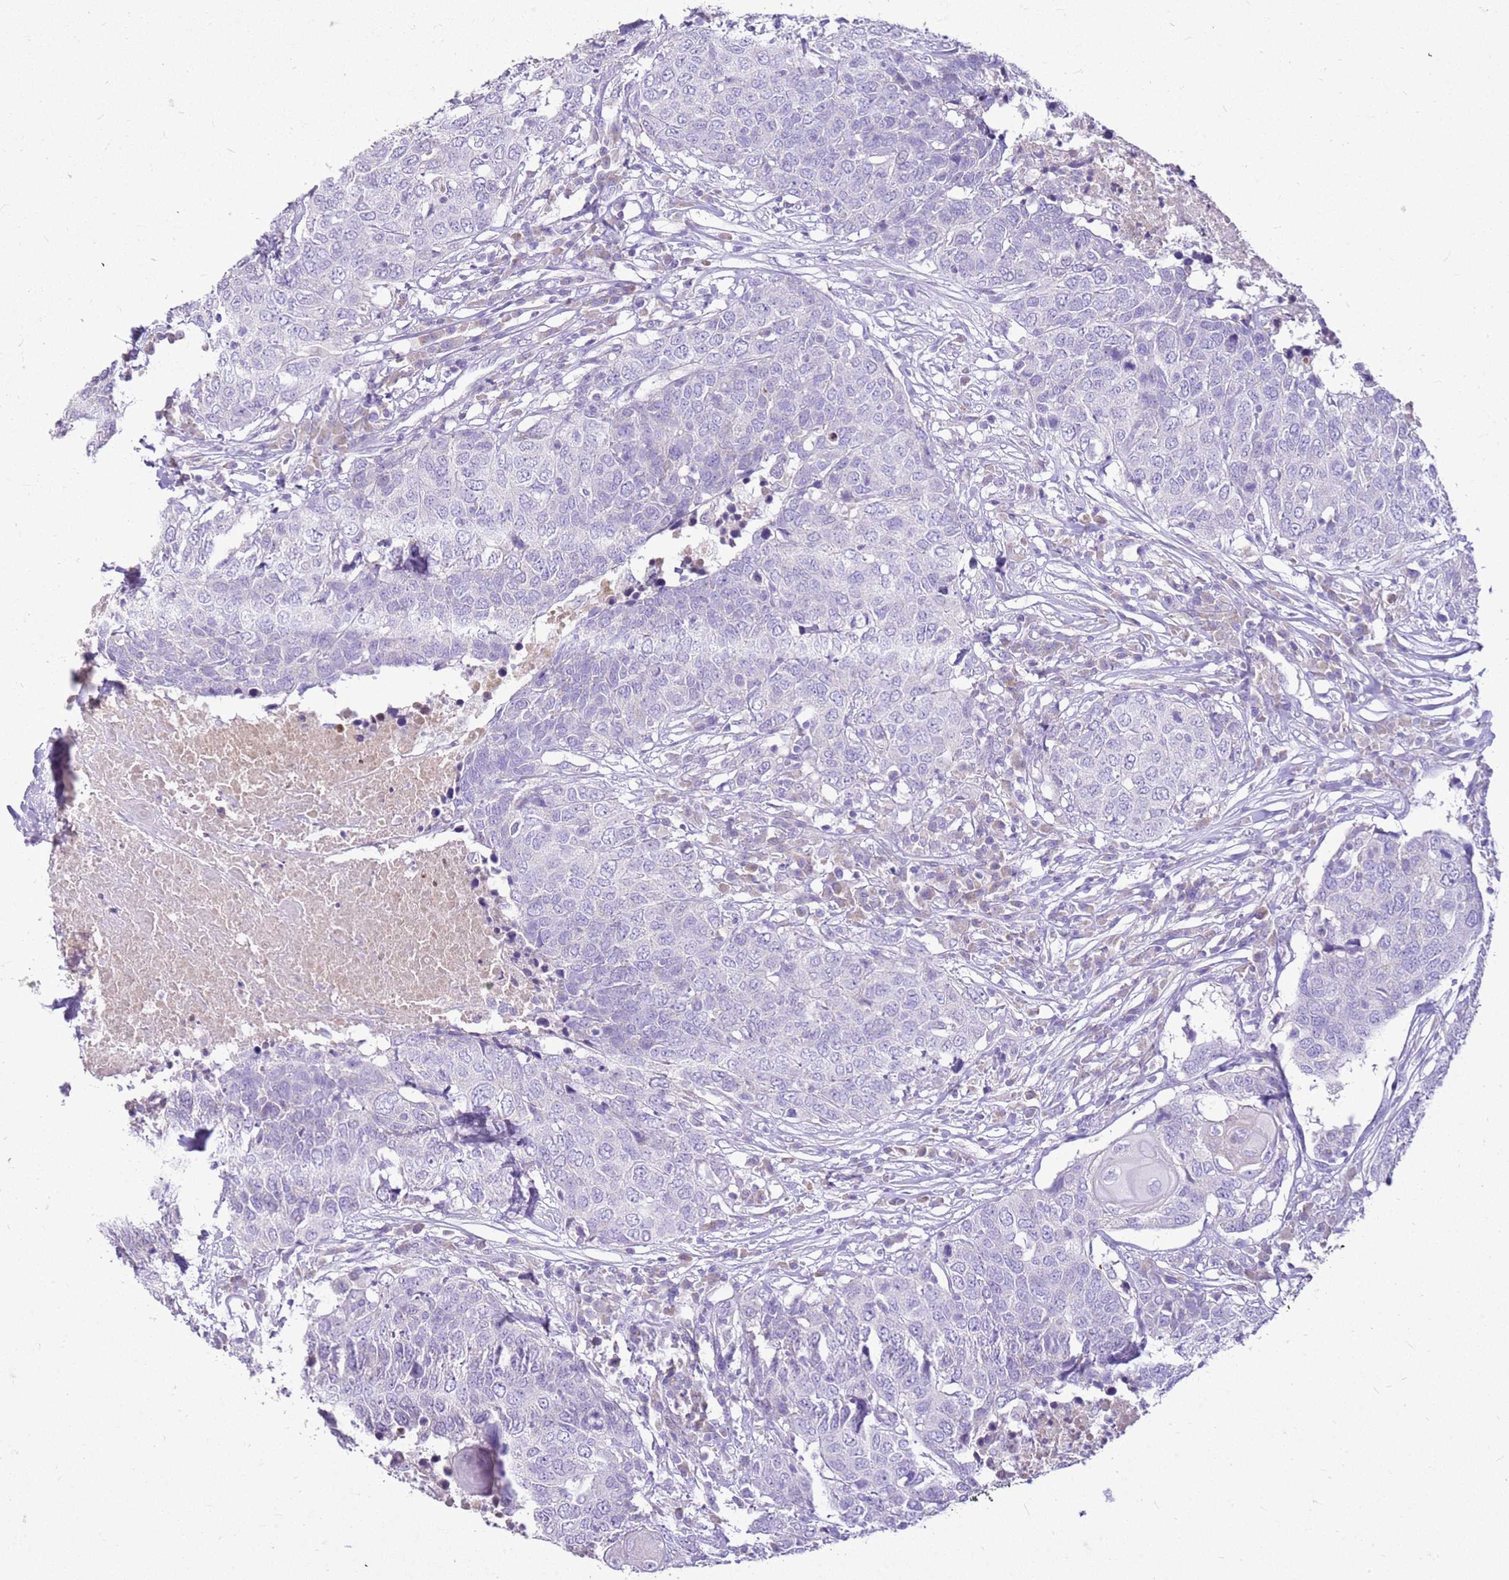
{"staining": {"intensity": "negative", "quantity": "none", "location": "none"}, "tissue": "head and neck cancer", "cell_type": "Tumor cells", "image_type": "cancer", "snomed": [{"axis": "morphology", "description": "Squamous cell carcinoma, NOS"}, {"axis": "topography", "description": "Head-Neck"}], "caption": "High power microscopy micrograph of an immunohistochemistry (IHC) micrograph of head and neck cancer (squamous cell carcinoma), revealing no significant expression in tumor cells.", "gene": "FABP2", "patient": {"sex": "male", "age": 66}}